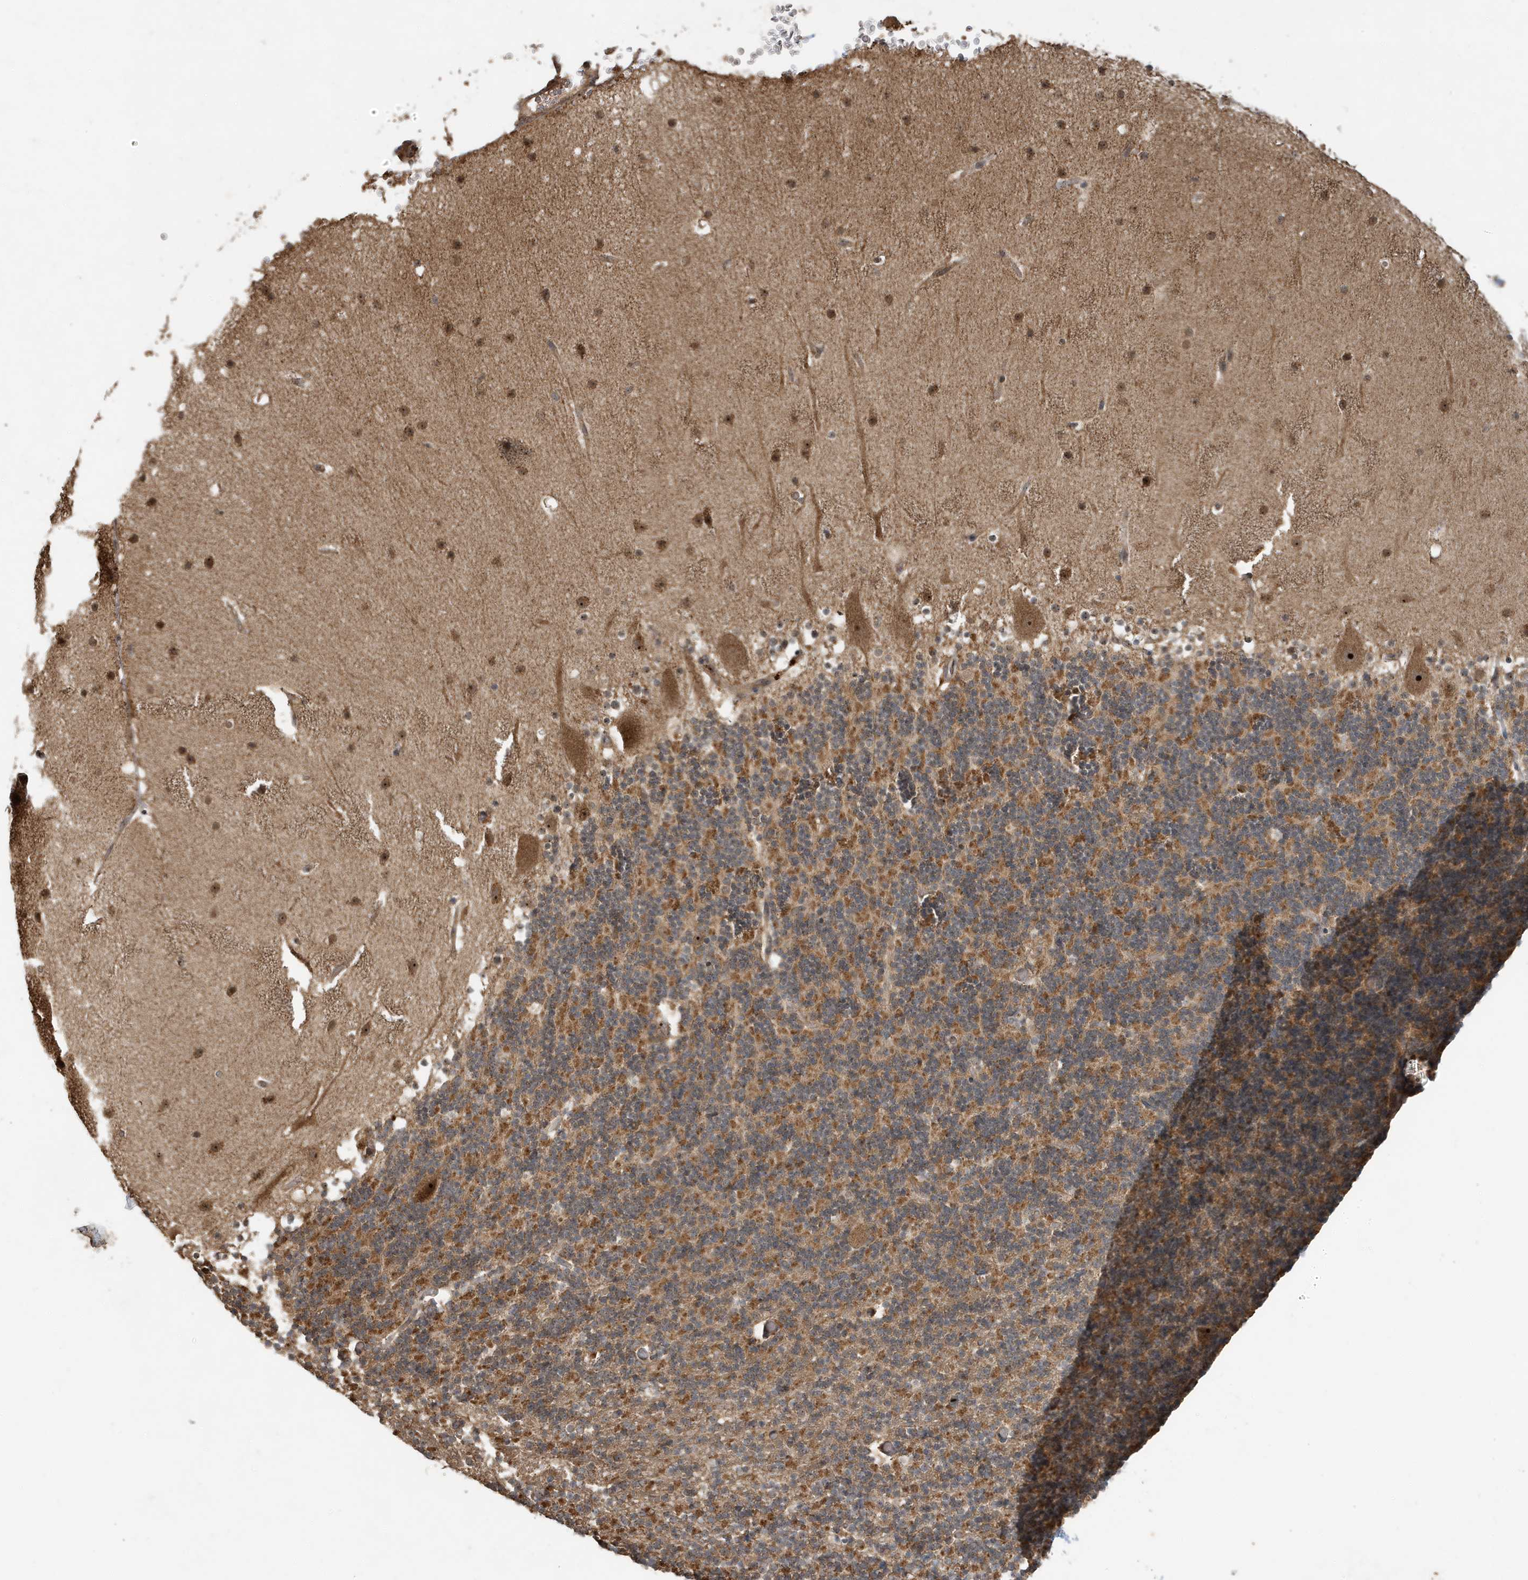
{"staining": {"intensity": "moderate", "quantity": ">75%", "location": "cytoplasmic/membranous"}, "tissue": "cerebellum", "cell_type": "Cells in granular layer", "image_type": "normal", "snomed": [{"axis": "morphology", "description": "Normal tissue, NOS"}, {"axis": "topography", "description": "Cerebellum"}], "caption": "Immunohistochemical staining of unremarkable cerebellum displays medium levels of moderate cytoplasmic/membranous staining in approximately >75% of cells in granular layer. The staining was performed using DAB to visualize the protein expression in brown, while the nuclei were stained in blue with hematoxylin (Magnification: 20x).", "gene": "ABCB9", "patient": {"sex": "male", "age": 57}}